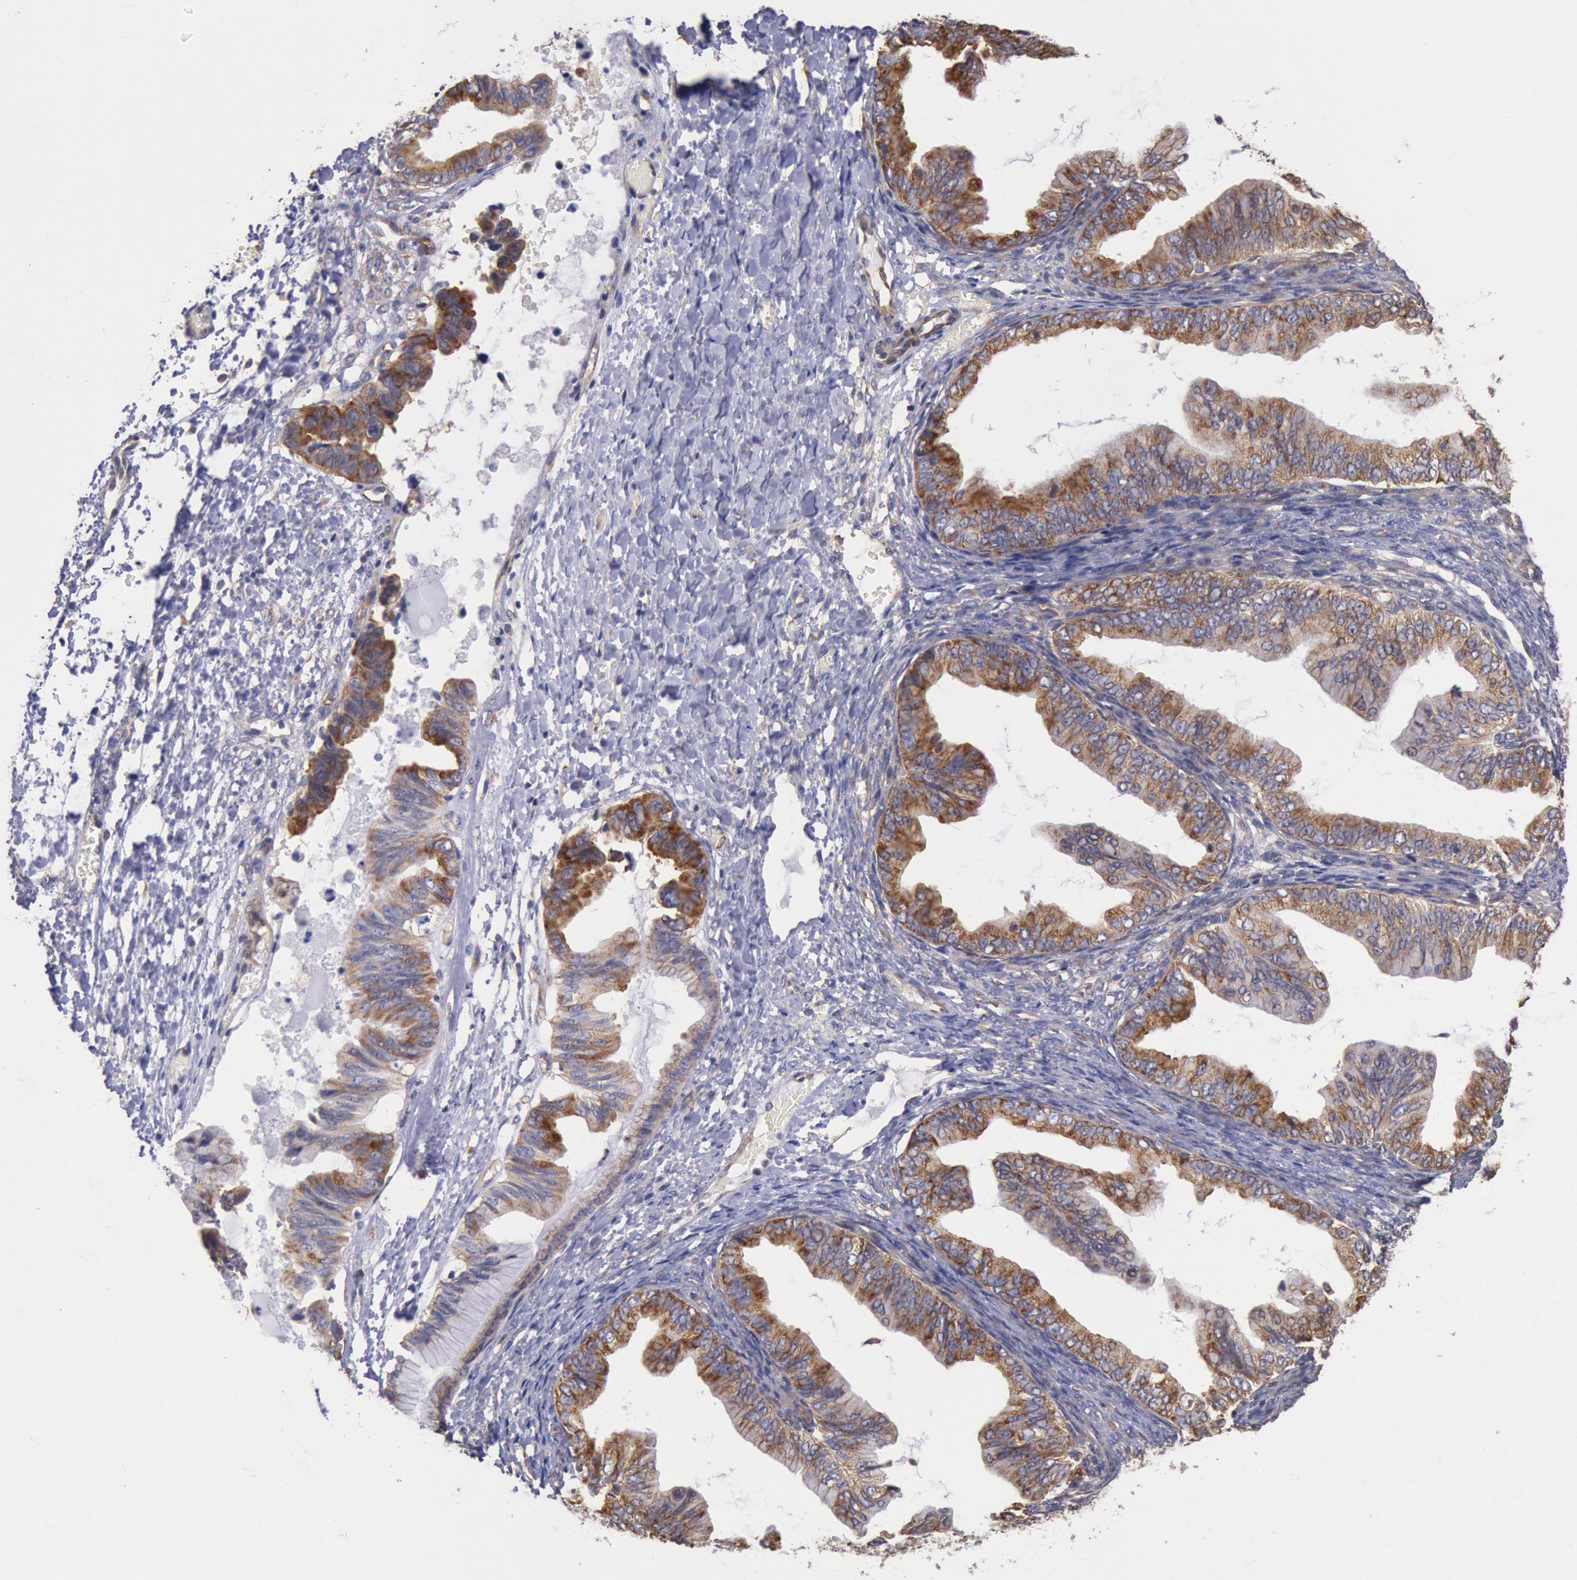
{"staining": {"intensity": "moderate", "quantity": ">75%", "location": "cytoplasmic/membranous"}, "tissue": "ovarian cancer", "cell_type": "Tumor cells", "image_type": "cancer", "snomed": [{"axis": "morphology", "description": "Cystadenocarcinoma, mucinous, NOS"}, {"axis": "topography", "description": "Ovary"}], "caption": "A medium amount of moderate cytoplasmic/membranous positivity is identified in approximately >75% of tumor cells in mucinous cystadenocarcinoma (ovarian) tissue.", "gene": "DRG1", "patient": {"sex": "female", "age": 36}}